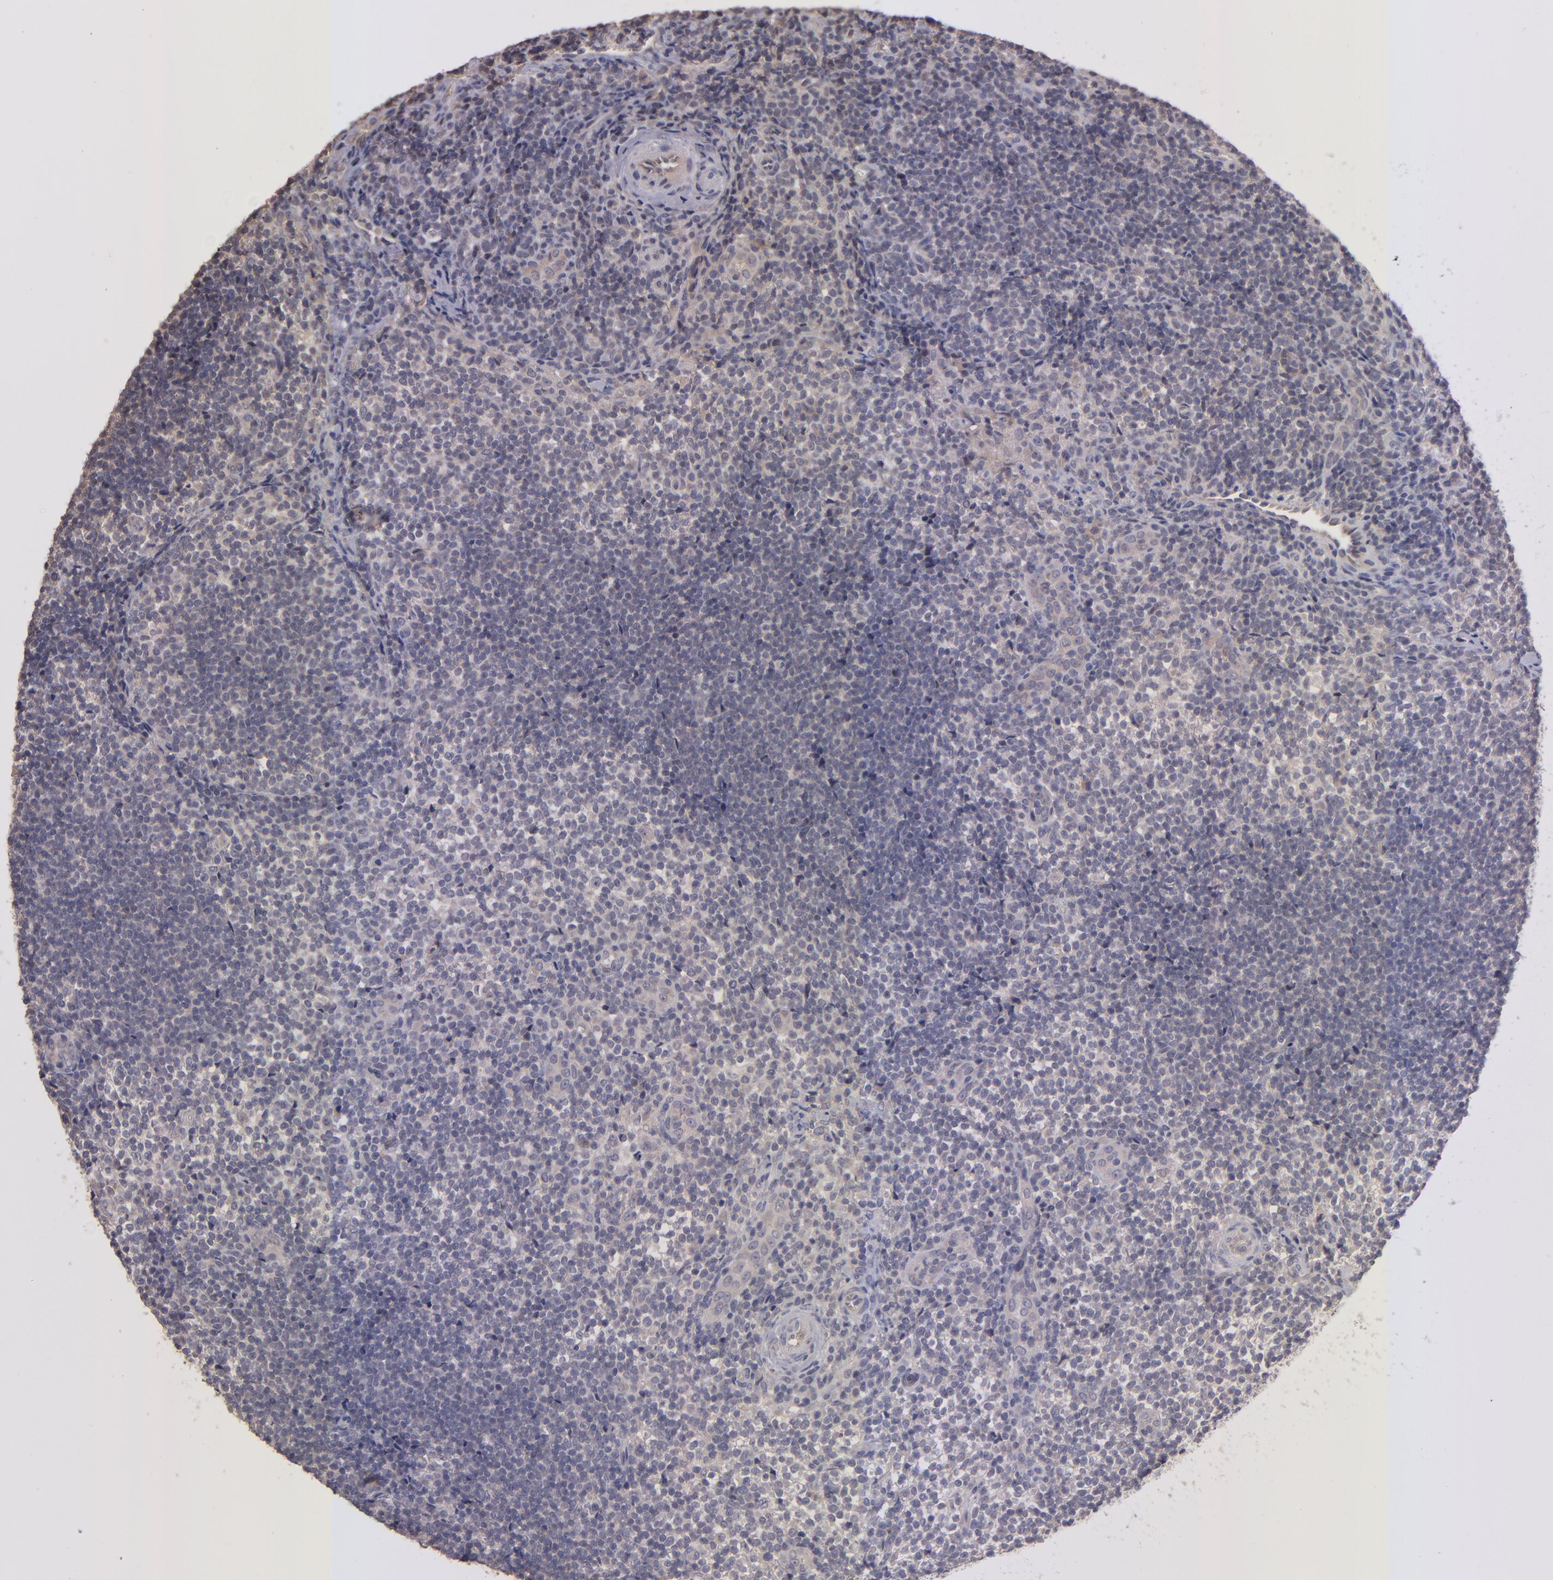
{"staining": {"intensity": "negative", "quantity": "none", "location": "none"}, "tissue": "lymphoma", "cell_type": "Tumor cells", "image_type": "cancer", "snomed": [{"axis": "morphology", "description": "Malignant lymphoma, non-Hodgkin's type, Low grade"}, {"axis": "topography", "description": "Lymph node"}], "caption": "High magnification brightfield microscopy of malignant lymphoma, non-Hodgkin's type (low-grade) stained with DAB (brown) and counterstained with hematoxylin (blue): tumor cells show no significant positivity.", "gene": "GNAZ", "patient": {"sex": "female", "age": 76}}